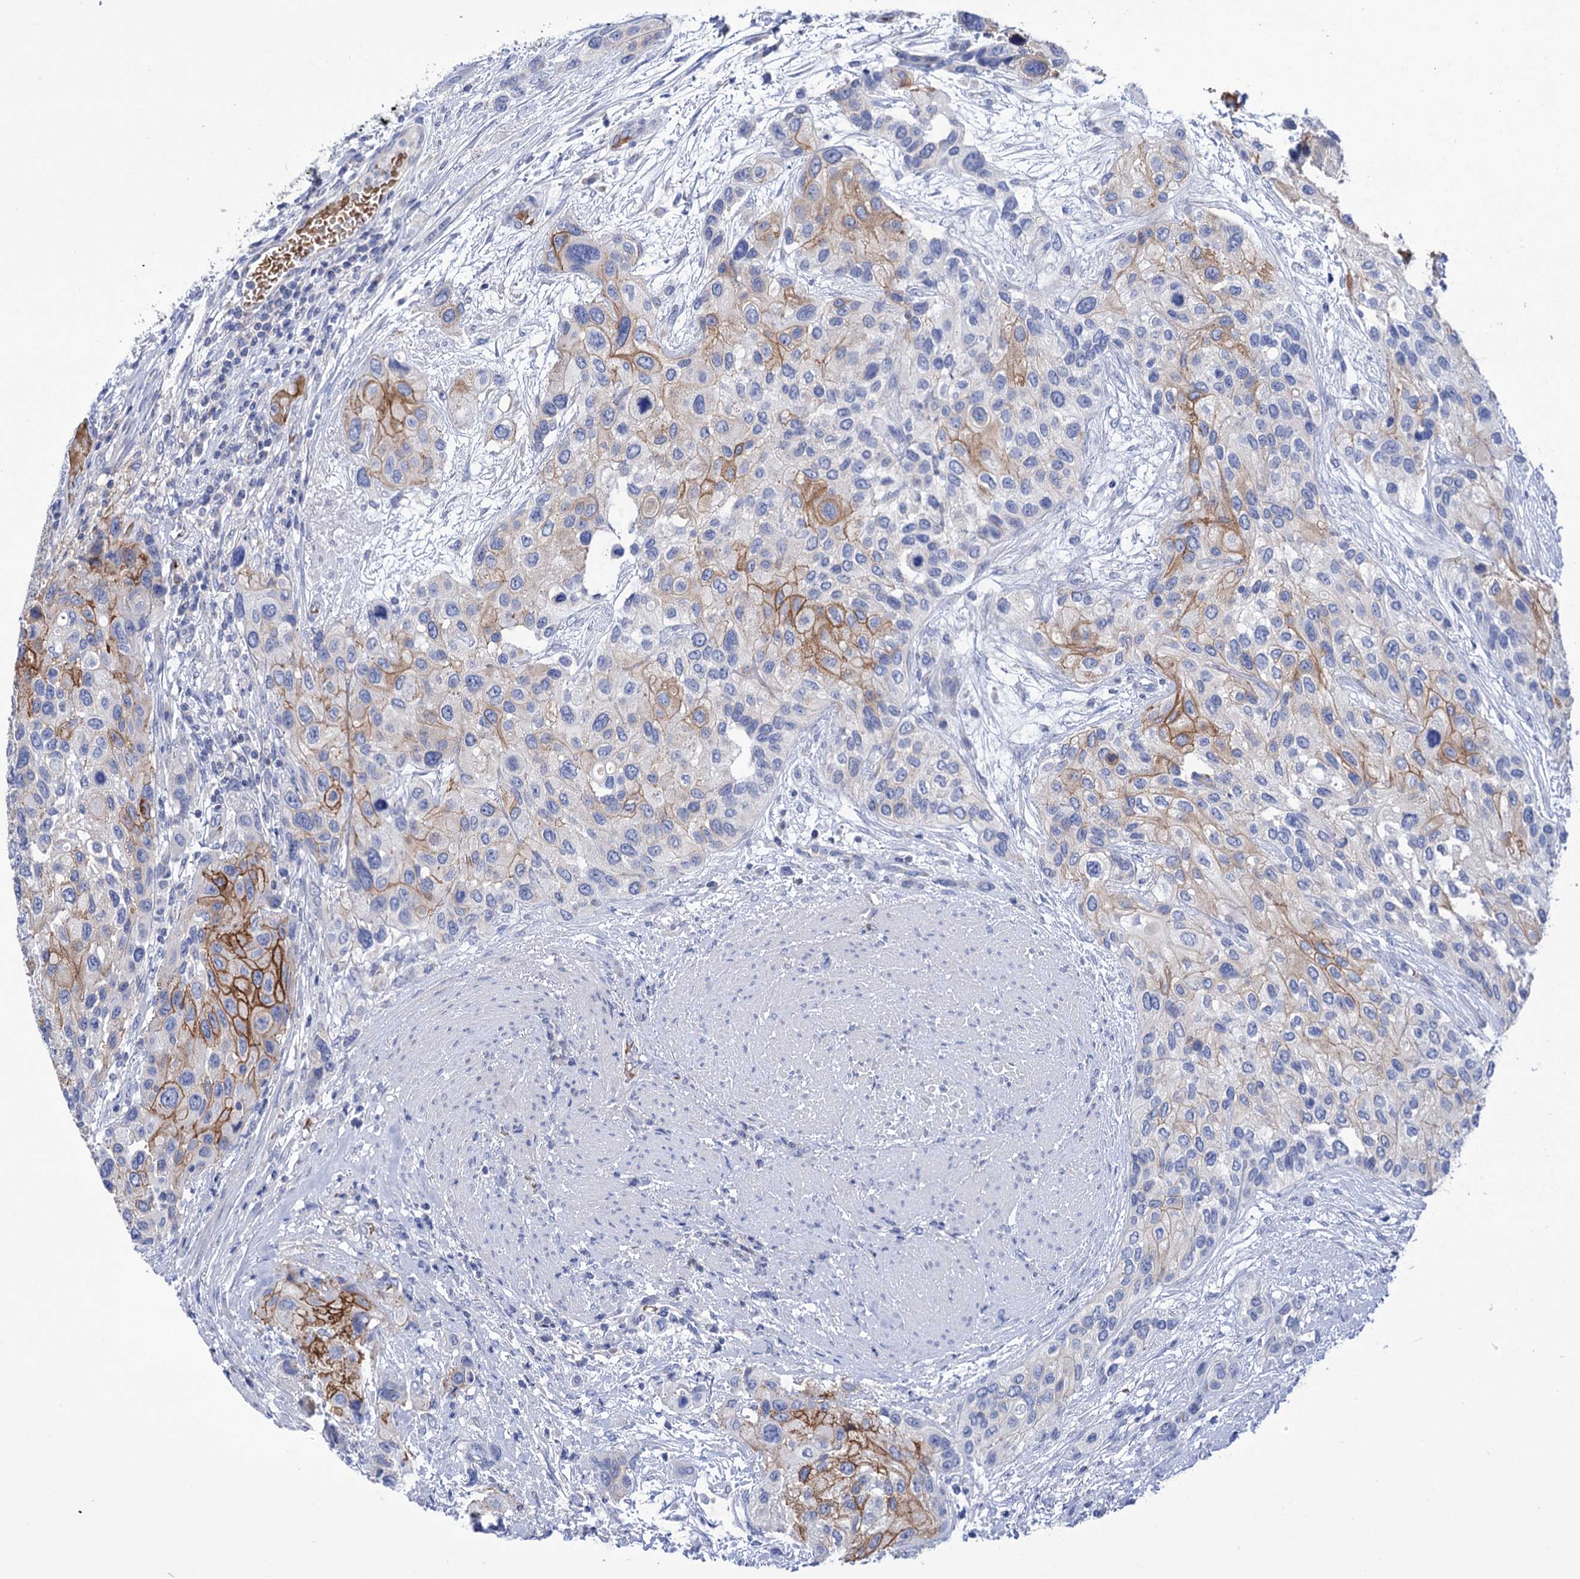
{"staining": {"intensity": "strong", "quantity": "<25%", "location": "cytoplasmic/membranous"}, "tissue": "urothelial cancer", "cell_type": "Tumor cells", "image_type": "cancer", "snomed": [{"axis": "morphology", "description": "Normal tissue, NOS"}, {"axis": "morphology", "description": "Urothelial carcinoma, High grade"}, {"axis": "topography", "description": "Vascular tissue"}, {"axis": "topography", "description": "Urinary bladder"}], "caption": "Brown immunohistochemical staining in high-grade urothelial carcinoma demonstrates strong cytoplasmic/membranous staining in approximately <25% of tumor cells.", "gene": "YARS2", "patient": {"sex": "female", "age": 56}}